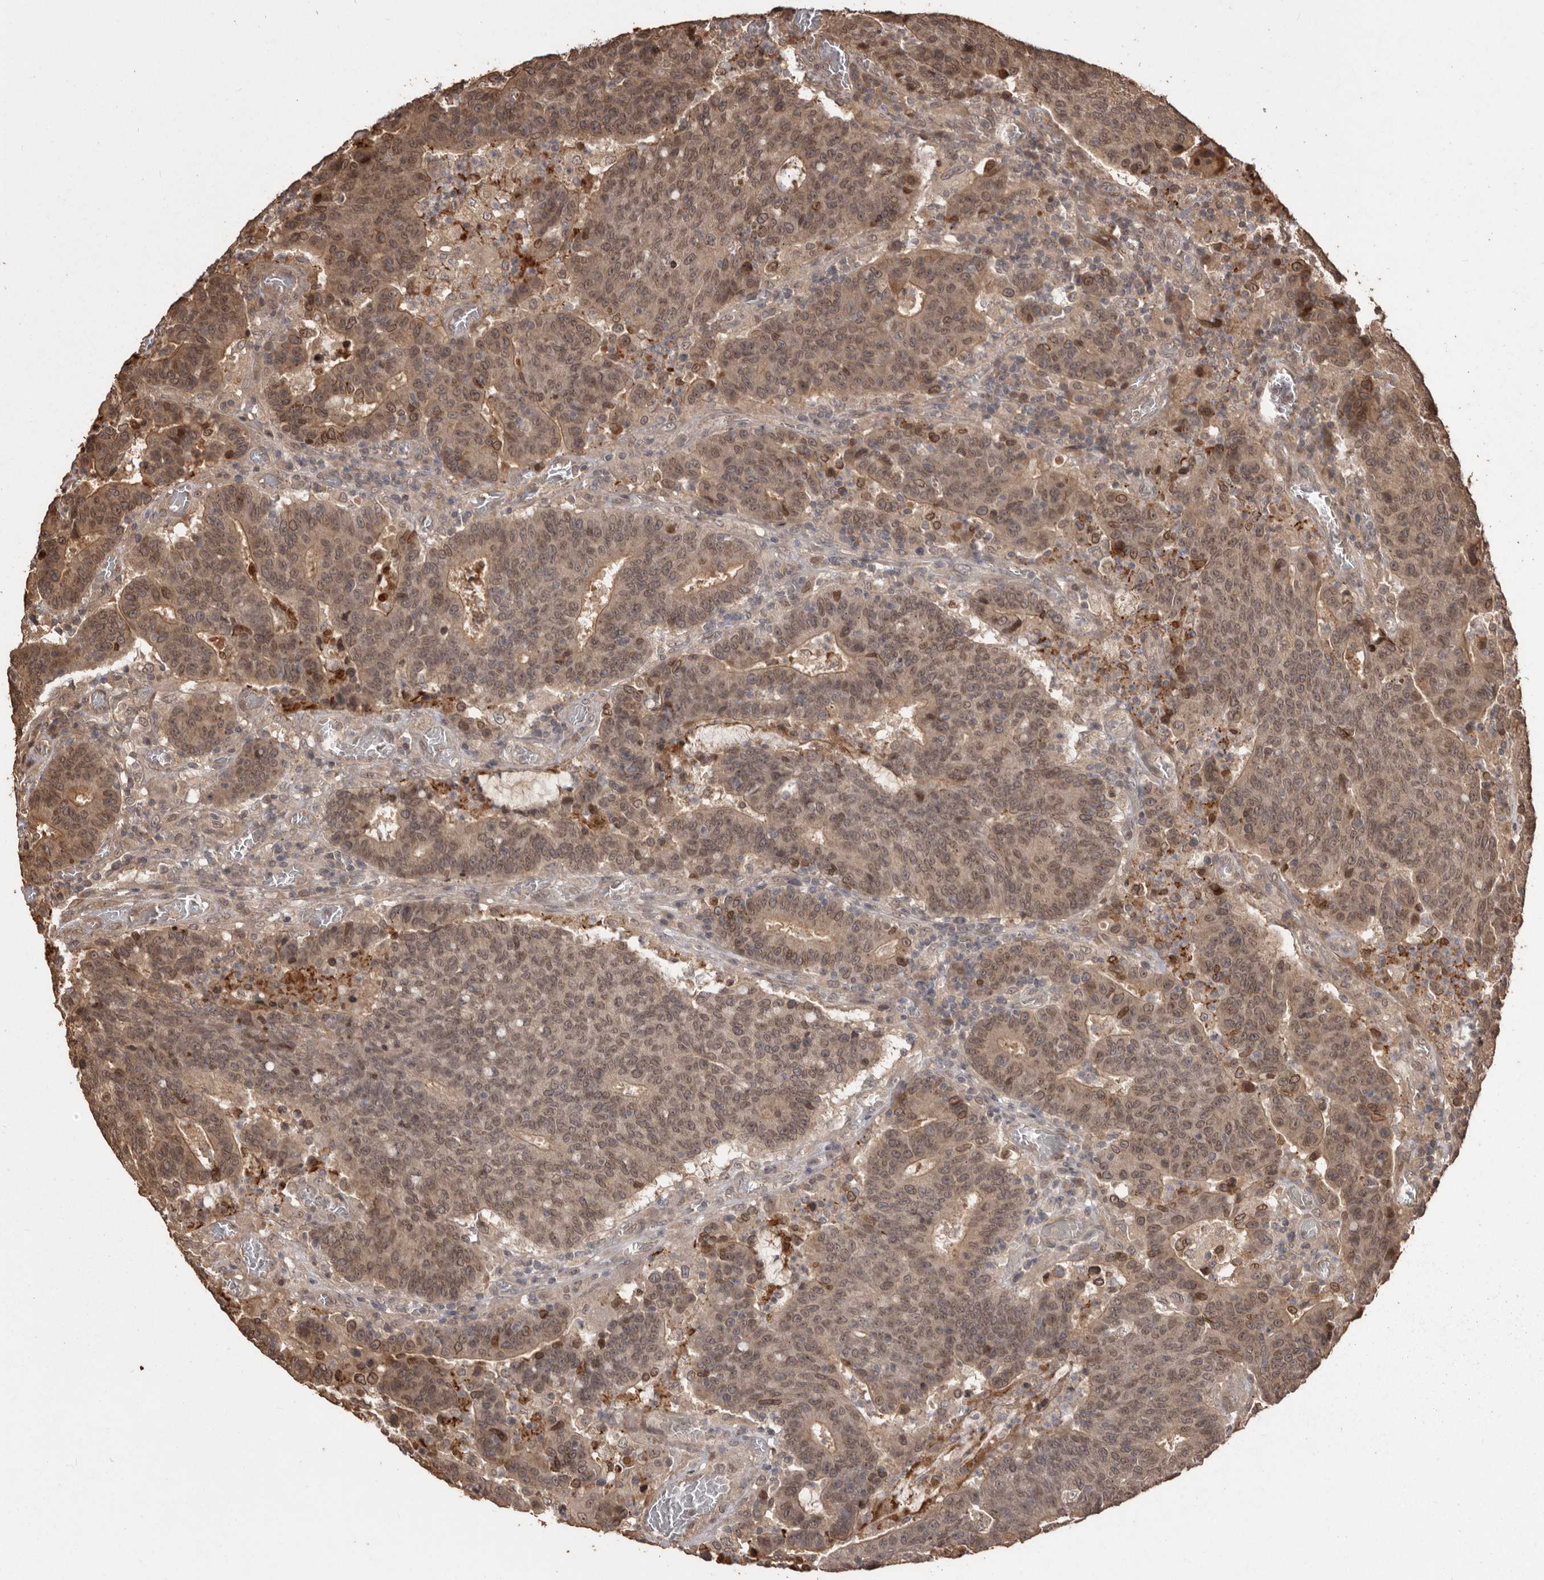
{"staining": {"intensity": "moderate", "quantity": ">75%", "location": "nuclear"}, "tissue": "colorectal cancer", "cell_type": "Tumor cells", "image_type": "cancer", "snomed": [{"axis": "morphology", "description": "Adenocarcinoma, NOS"}, {"axis": "topography", "description": "Colon"}], "caption": "Protein staining by immunohistochemistry displays moderate nuclear staining in about >75% of tumor cells in colorectal cancer (adenocarcinoma). The protein is shown in brown color, while the nuclei are stained blue.", "gene": "NUP43", "patient": {"sex": "female", "age": 75}}